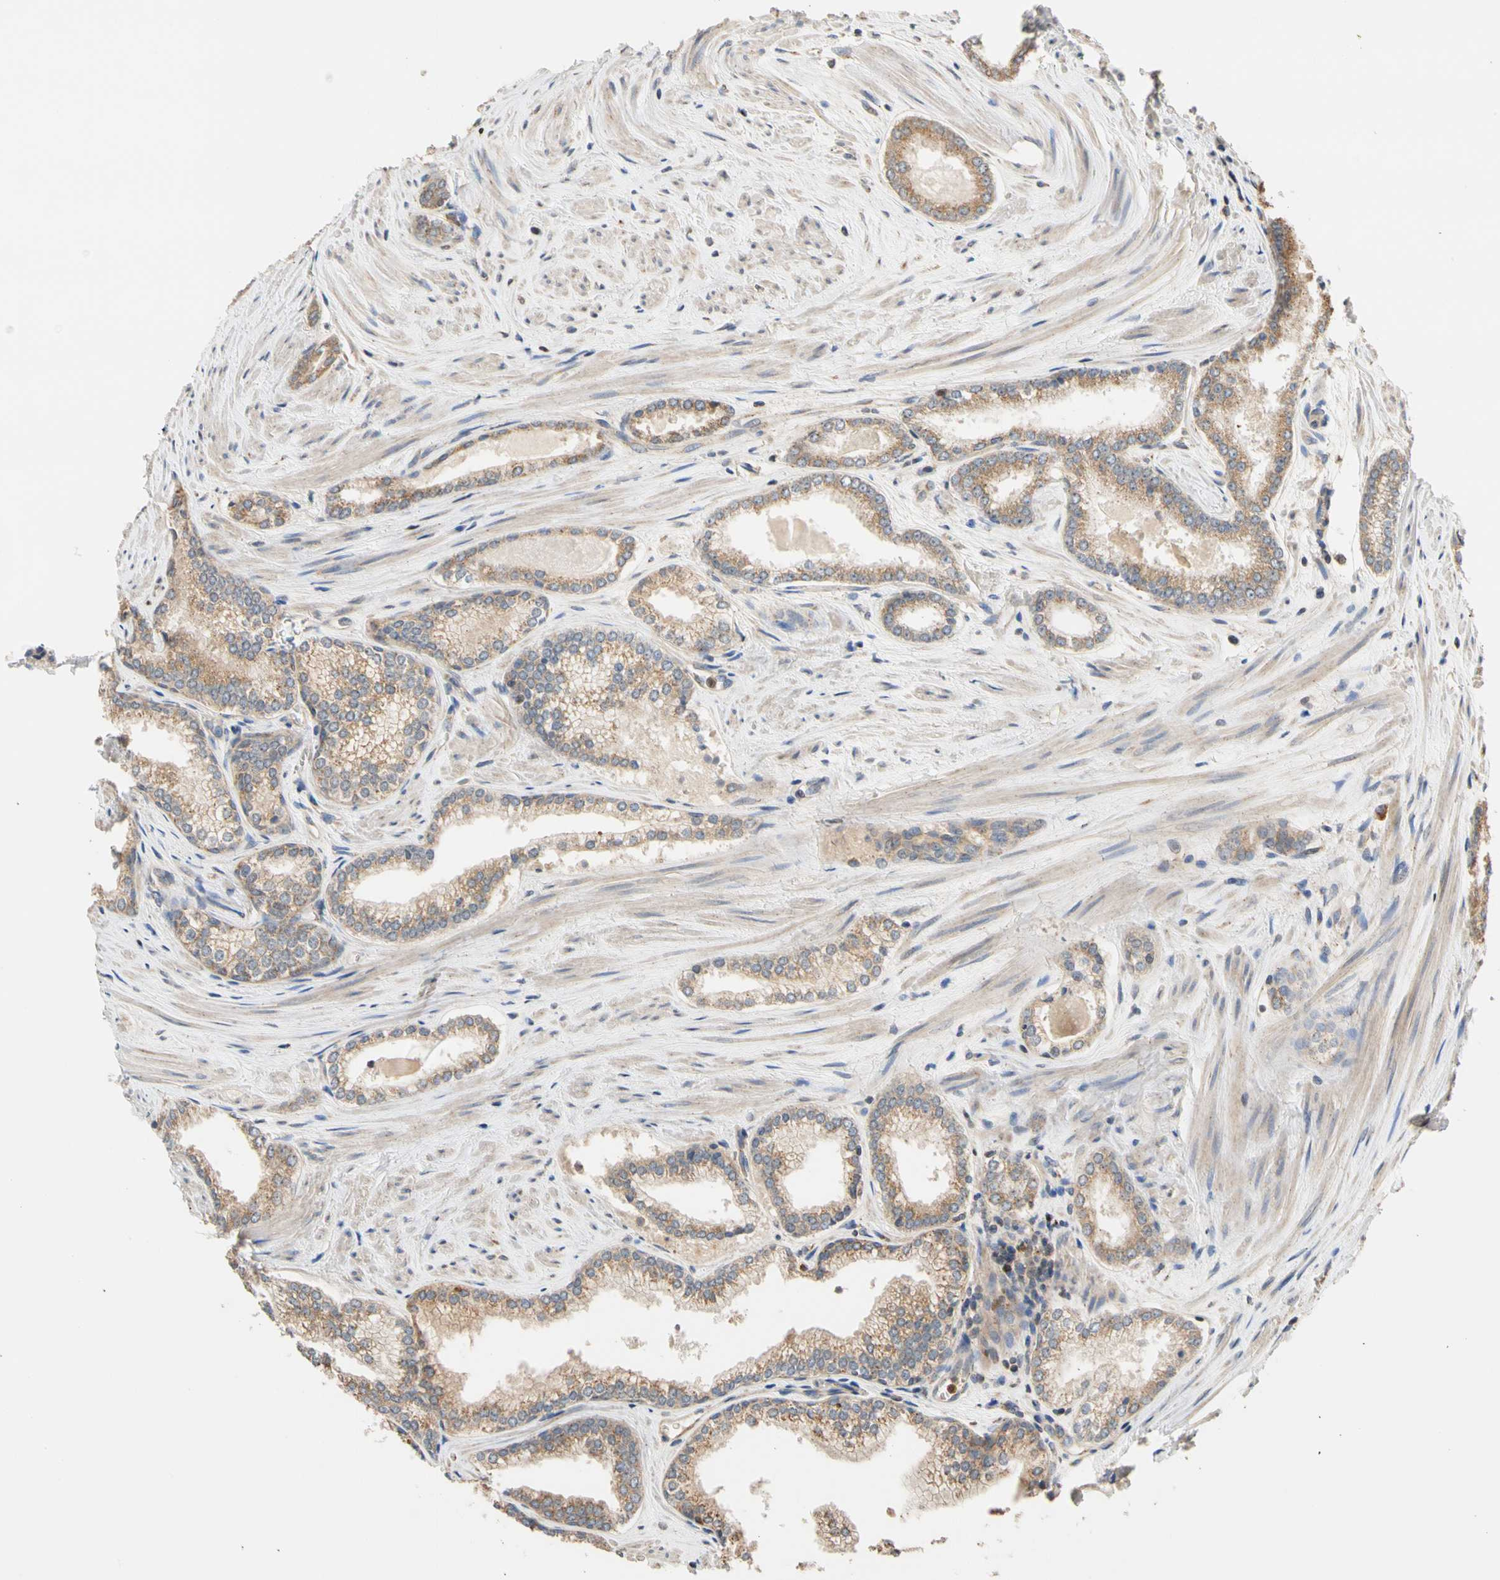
{"staining": {"intensity": "weak", "quantity": ">75%", "location": "cytoplasmic/membranous"}, "tissue": "prostate cancer", "cell_type": "Tumor cells", "image_type": "cancer", "snomed": [{"axis": "morphology", "description": "Adenocarcinoma, Low grade"}, {"axis": "topography", "description": "Prostate"}], "caption": "Immunohistochemical staining of prostate low-grade adenocarcinoma displays weak cytoplasmic/membranous protein expression in about >75% of tumor cells.", "gene": "IP6K2", "patient": {"sex": "male", "age": 60}}